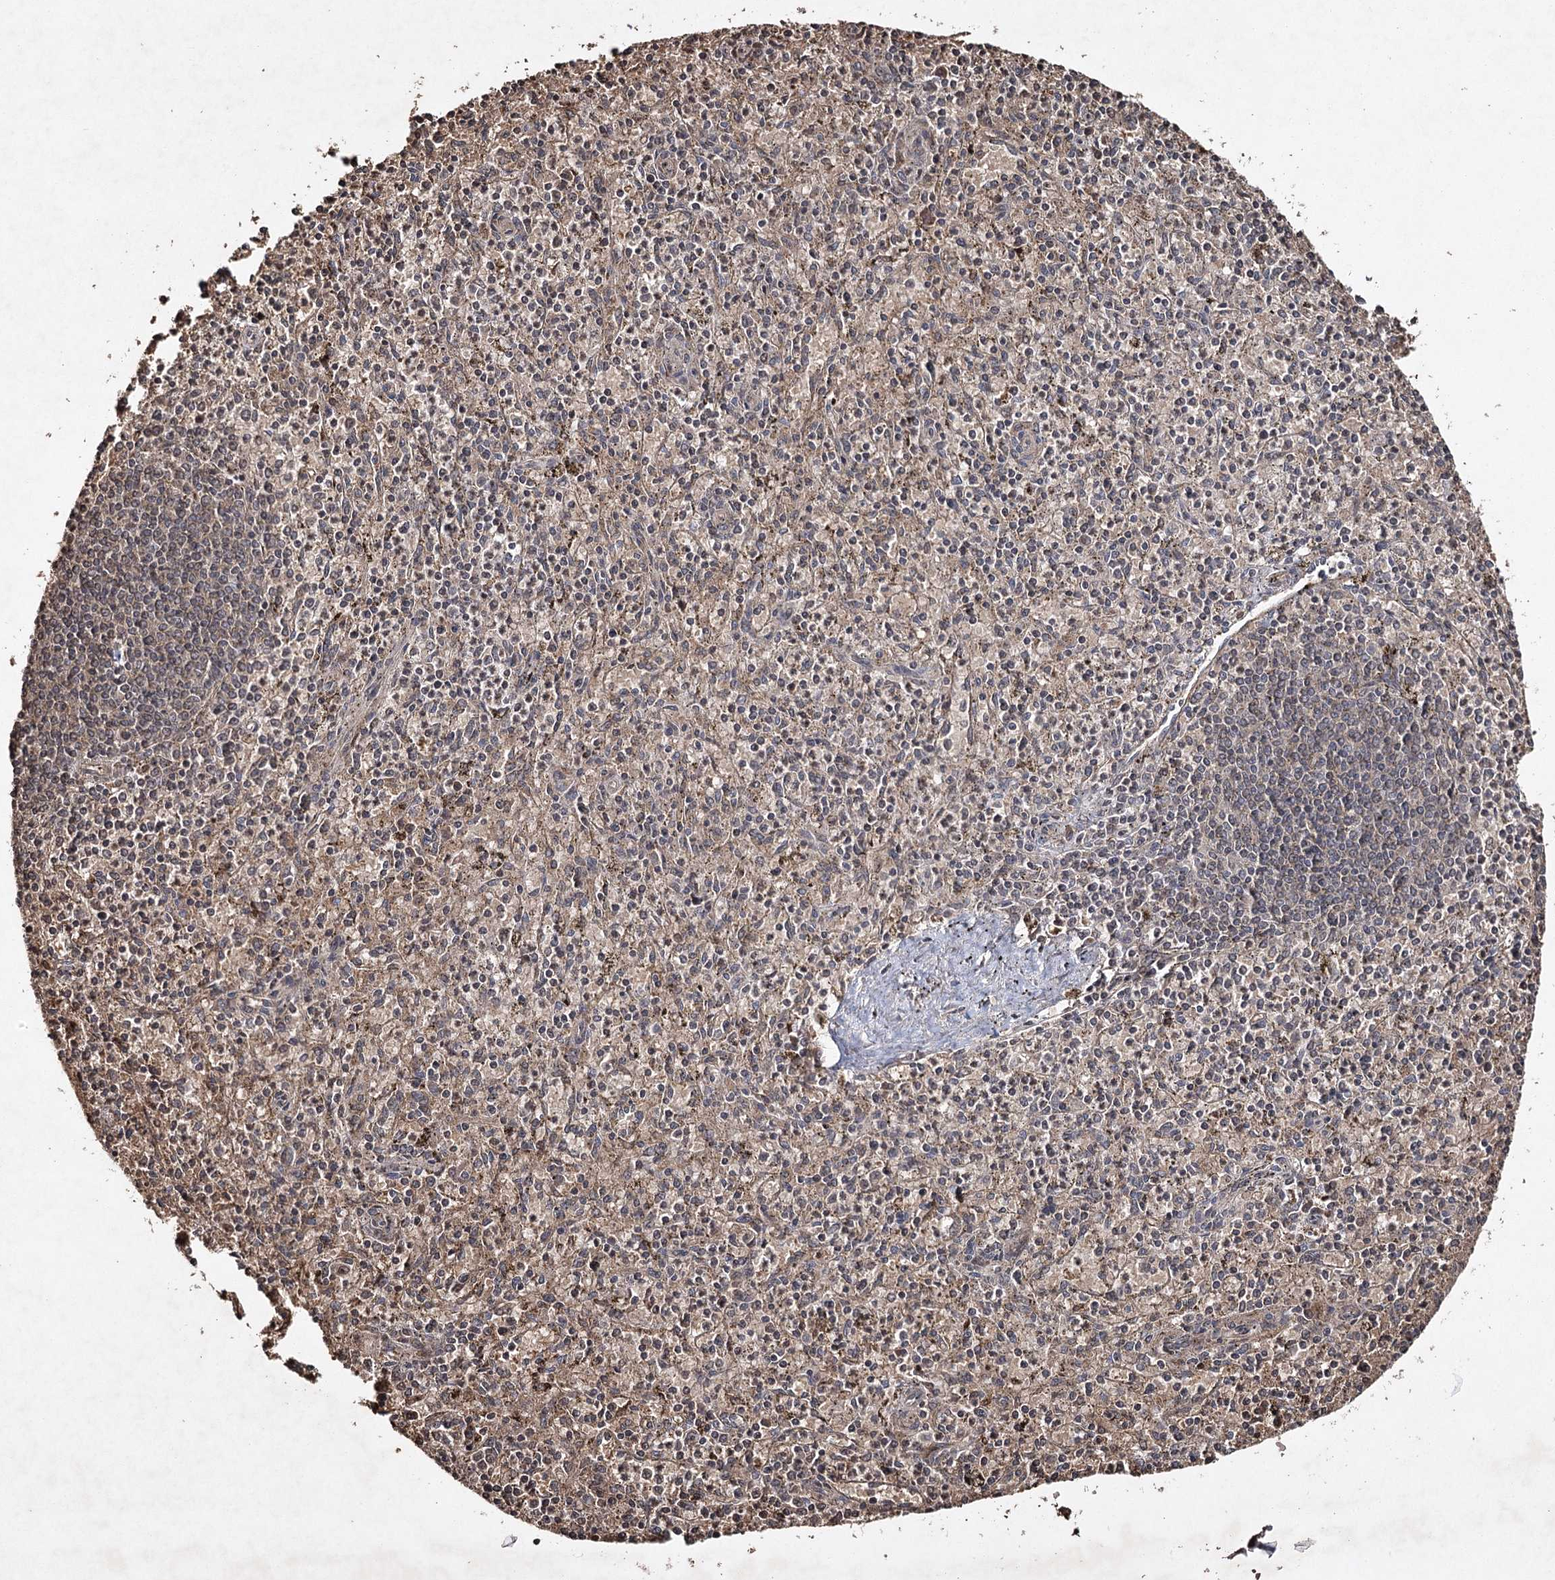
{"staining": {"intensity": "weak", "quantity": "<25%", "location": "cytoplasmic/membranous"}, "tissue": "spleen", "cell_type": "Cells in red pulp", "image_type": "normal", "snomed": [{"axis": "morphology", "description": "Normal tissue, NOS"}, {"axis": "topography", "description": "Spleen"}], "caption": "Immunohistochemistry photomicrograph of normal spleen: human spleen stained with DAB displays no significant protein positivity in cells in red pulp.", "gene": "CYP2B6", "patient": {"sex": "male", "age": 72}}